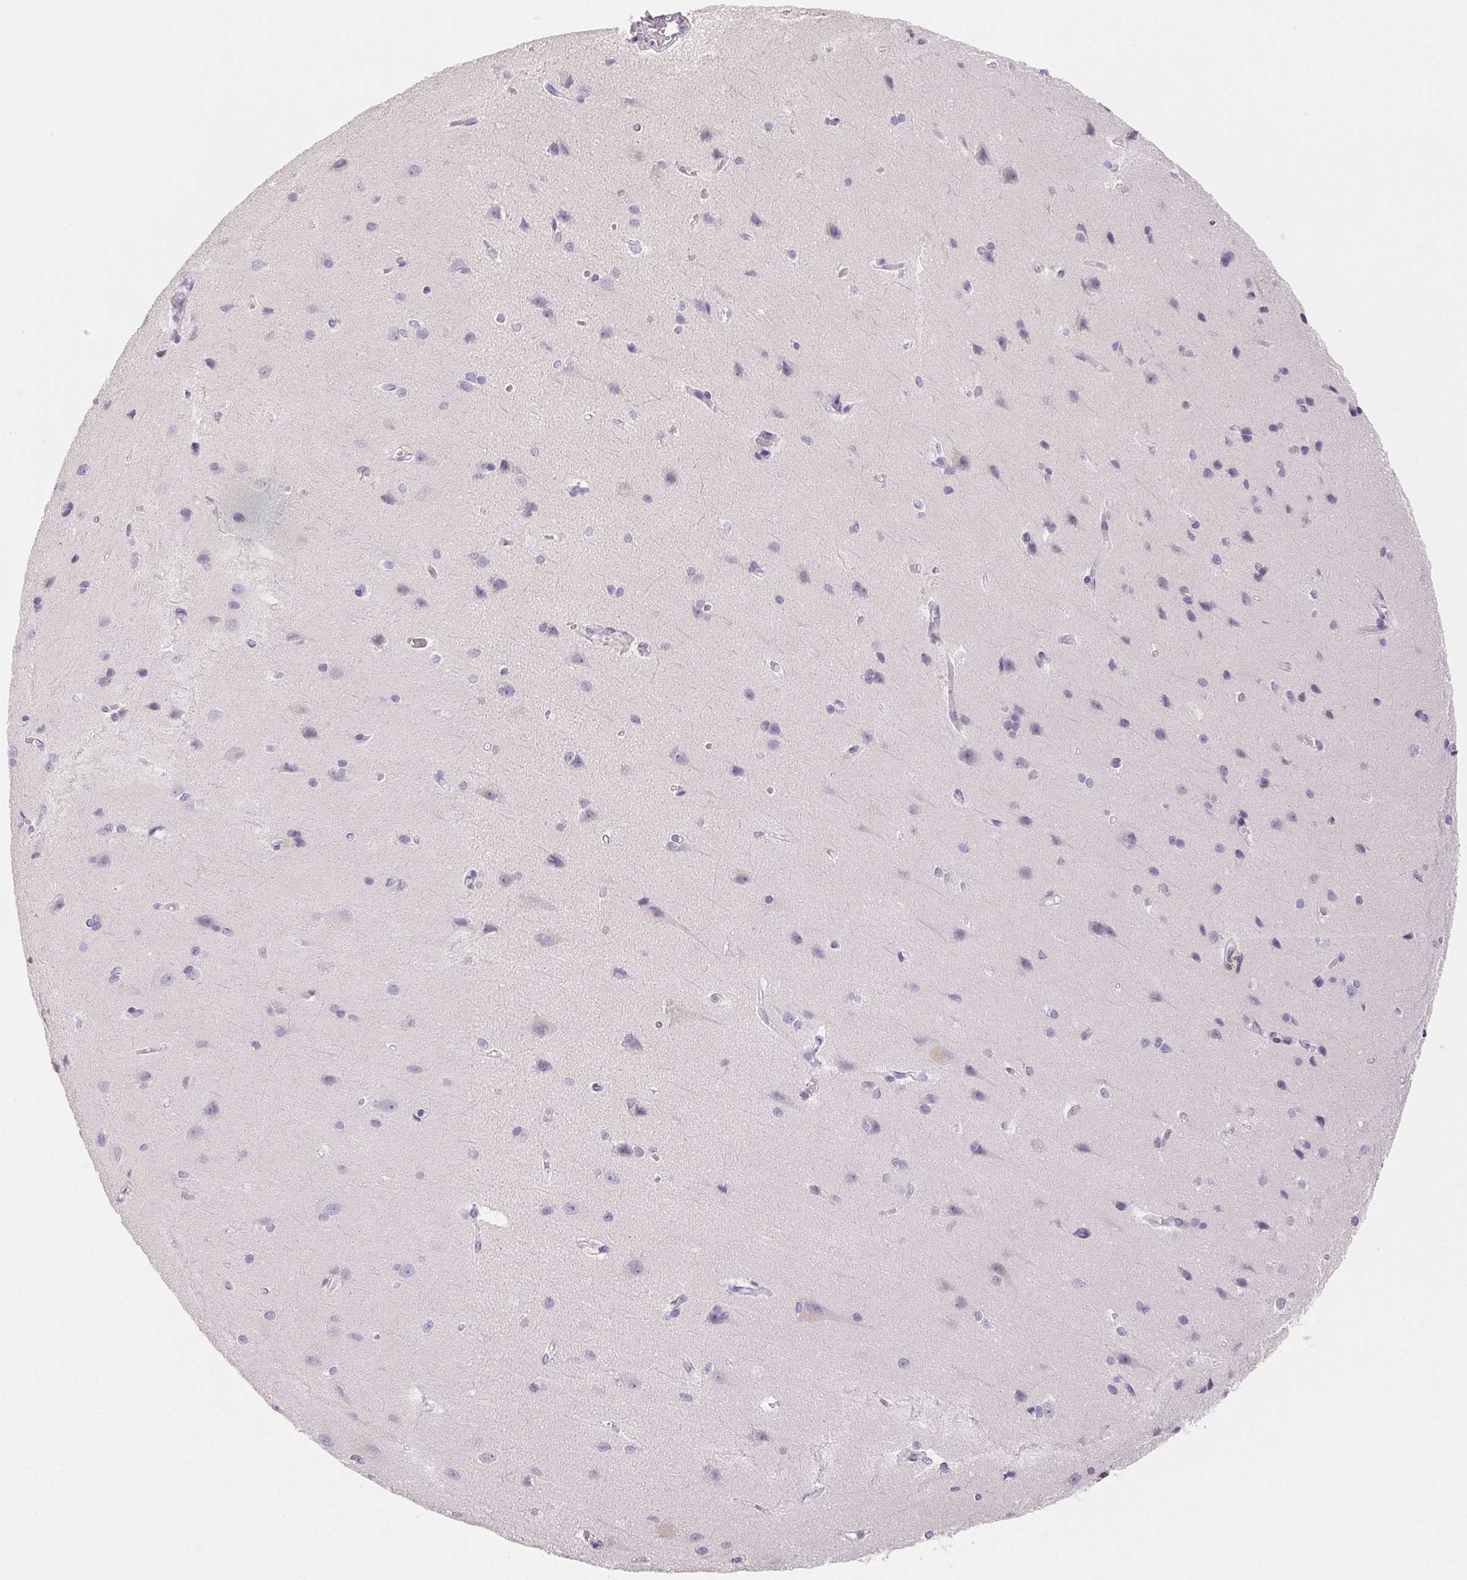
{"staining": {"intensity": "negative", "quantity": "none", "location": "none"}, "tissue": "cerebral cortex", "cell_type": "Endothelial cells", "image_type": "normal", "snomed": [{"axis": "morphology", "description": "Normal tissue, NOS"}, {"axis": "topography", "description": "Cerebral cortex"}], "caption": "Human cerebral cortex stained for a protein using immunohistochemistry (IHC) displays no positivity in endothelial cells.", "gene": "BPIFB2", "patient": {"sex": "male", "age": 37}}